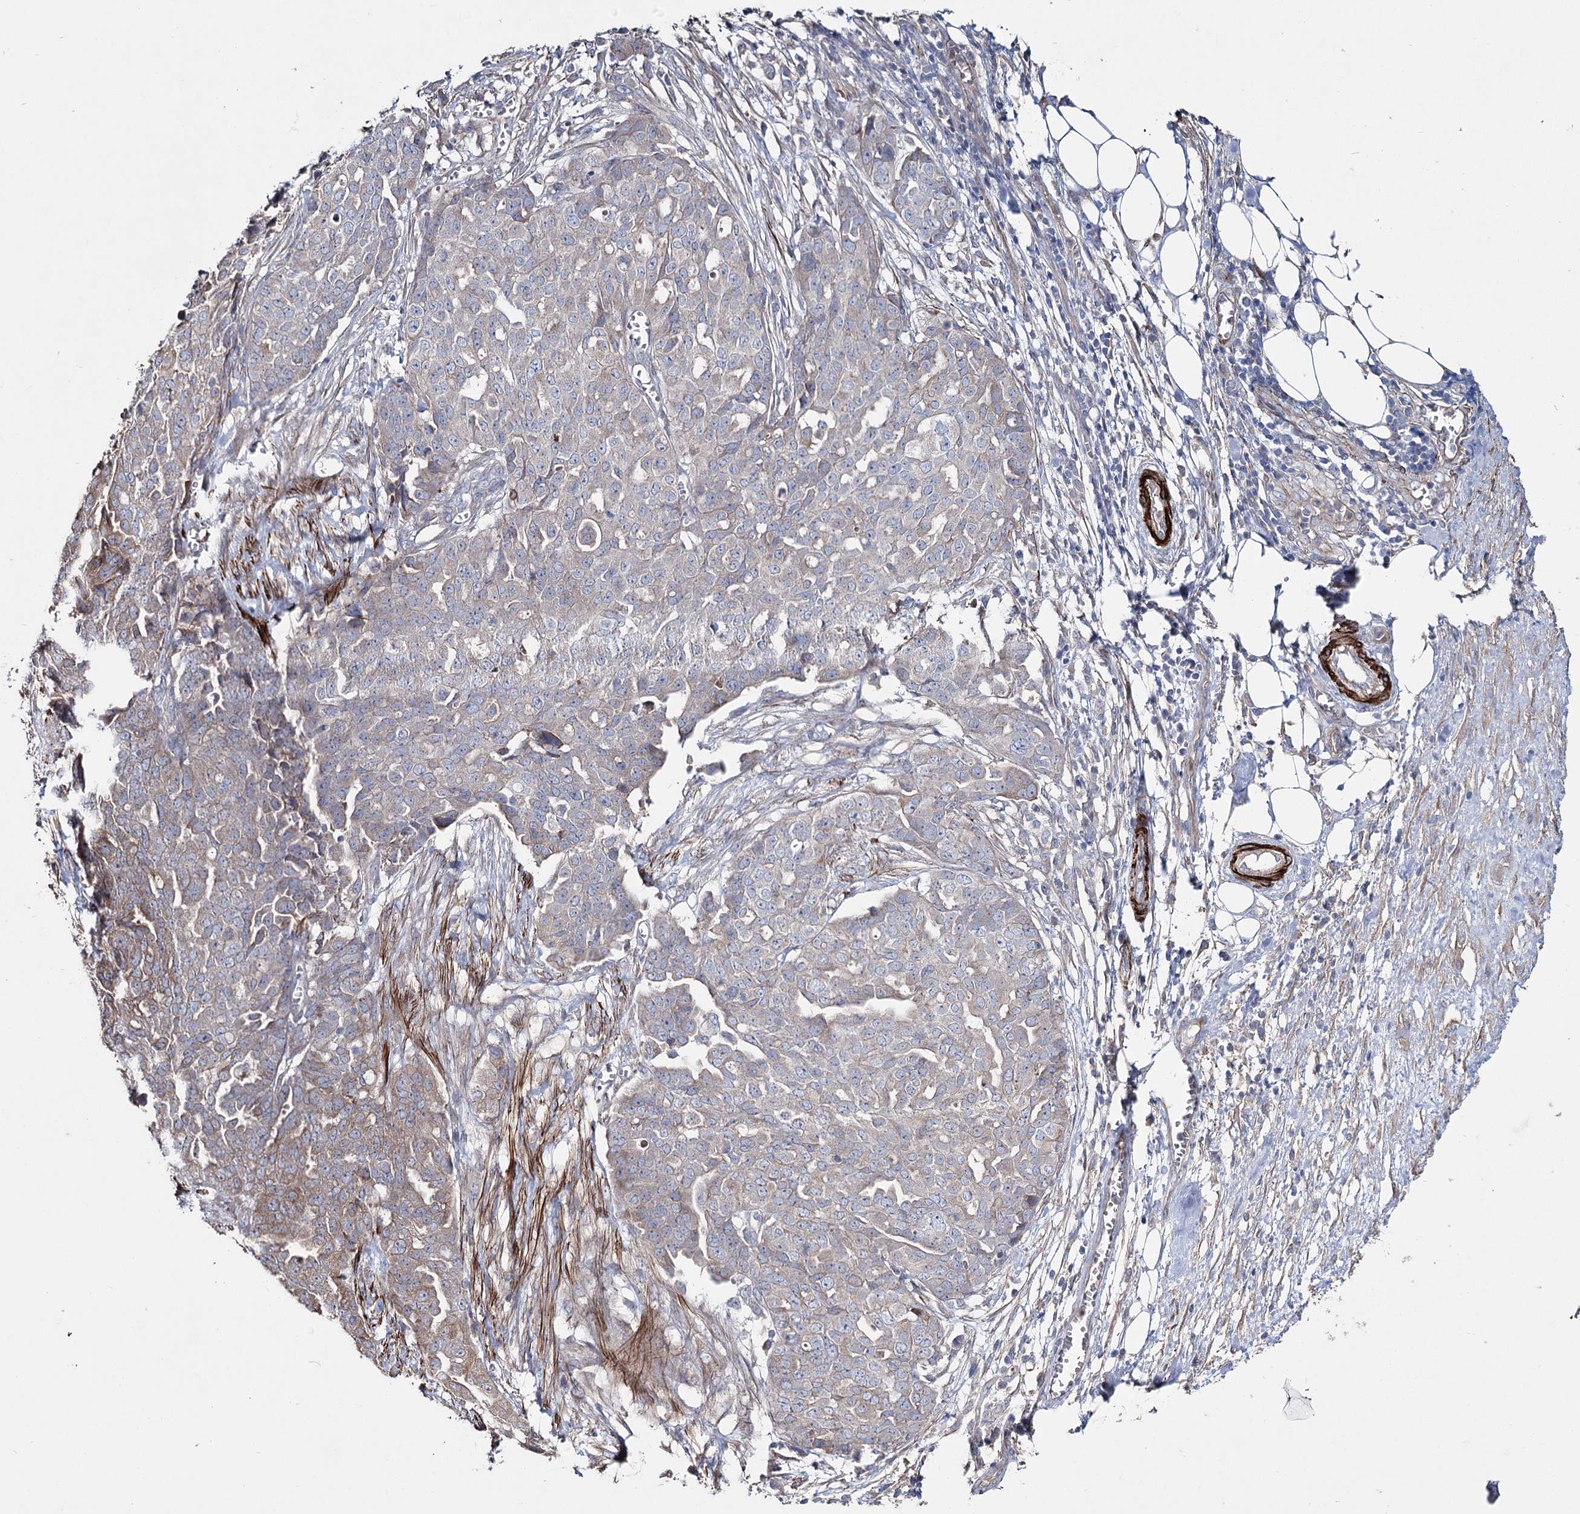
{"staining": {"intensity": "weak", "quantity": "<25%", "location": "cytoplasmic/membranous"}, "tissue": "ovarian cancer", "cell_type": "Tumor cells", "image_type": "cancer", "snomed": [{"axis": "morphology", "description": "Cystadenocarcinoma, serous, NOS"}, {"axis": "topography", "description": "Soft tissue"}, {"axis": "topography", "description": "Ovary"}], "caption": "The image demonstrates no significant staining in tumor cells of serous cystadenocarcinoma (ovarian).", "gene": "SUMF1", "patient": {"sex": "female", "age": 57}}